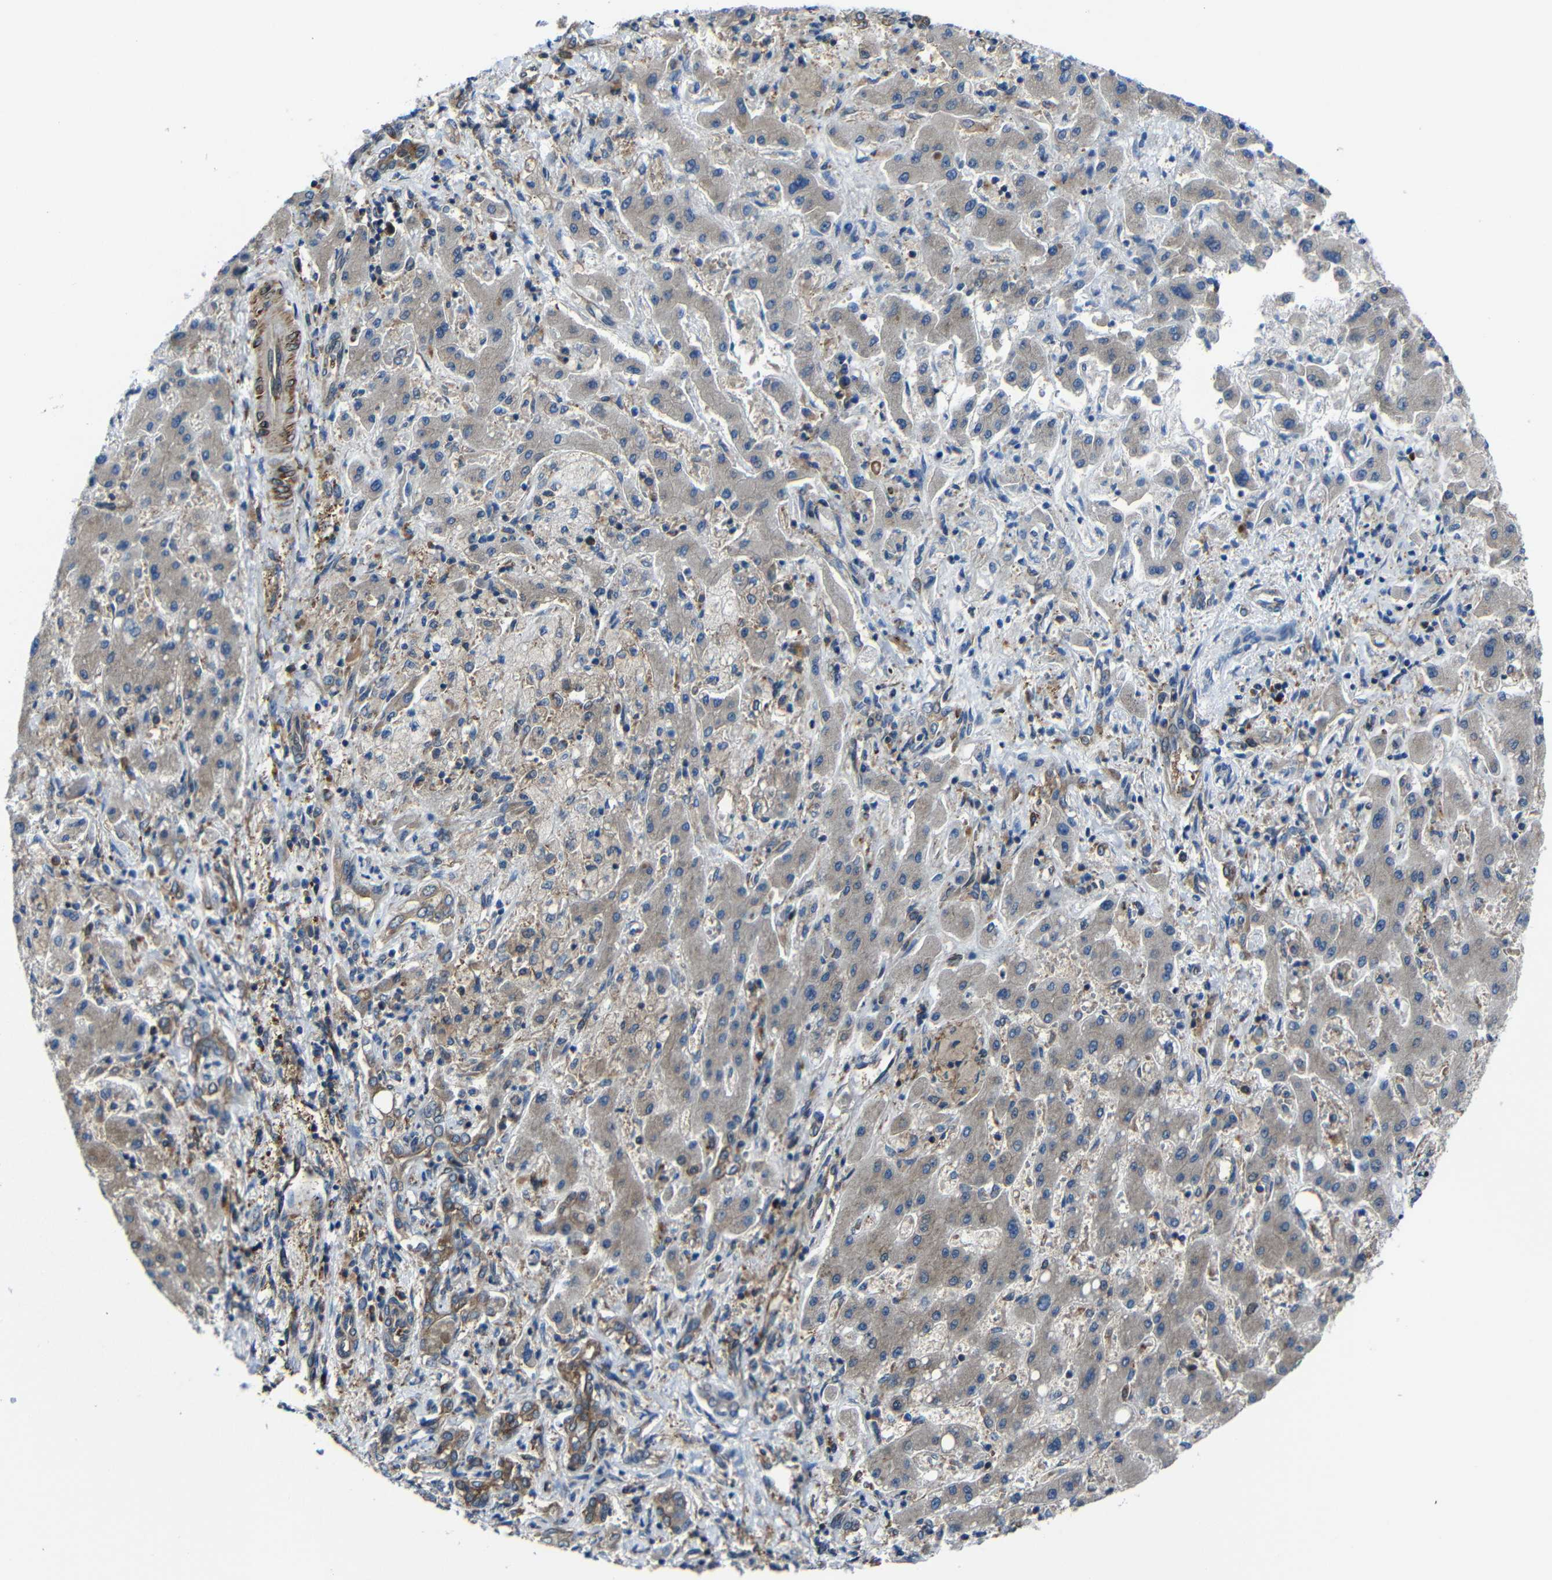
{"staining": {"intensity": "weak", "quantity": ">75%", "location": "cytoplasmic/membranous"}, "tissue": "liver cancer", "cell_type": "Tumor cells", "image_type": "cancer", "snomed": [{"axis": "morphology", "description": "Cholangiocarcinoma"}, {"axis": "topography", "description": "Liver"}], "caption": "Brown immunohistochemical staining in human liver cancer displays weak cytoplasmic/membranous expression in about >75% of tumor cells.", "gene": "KIAA0513", "patient": {"sex": "male", "age": 50}}